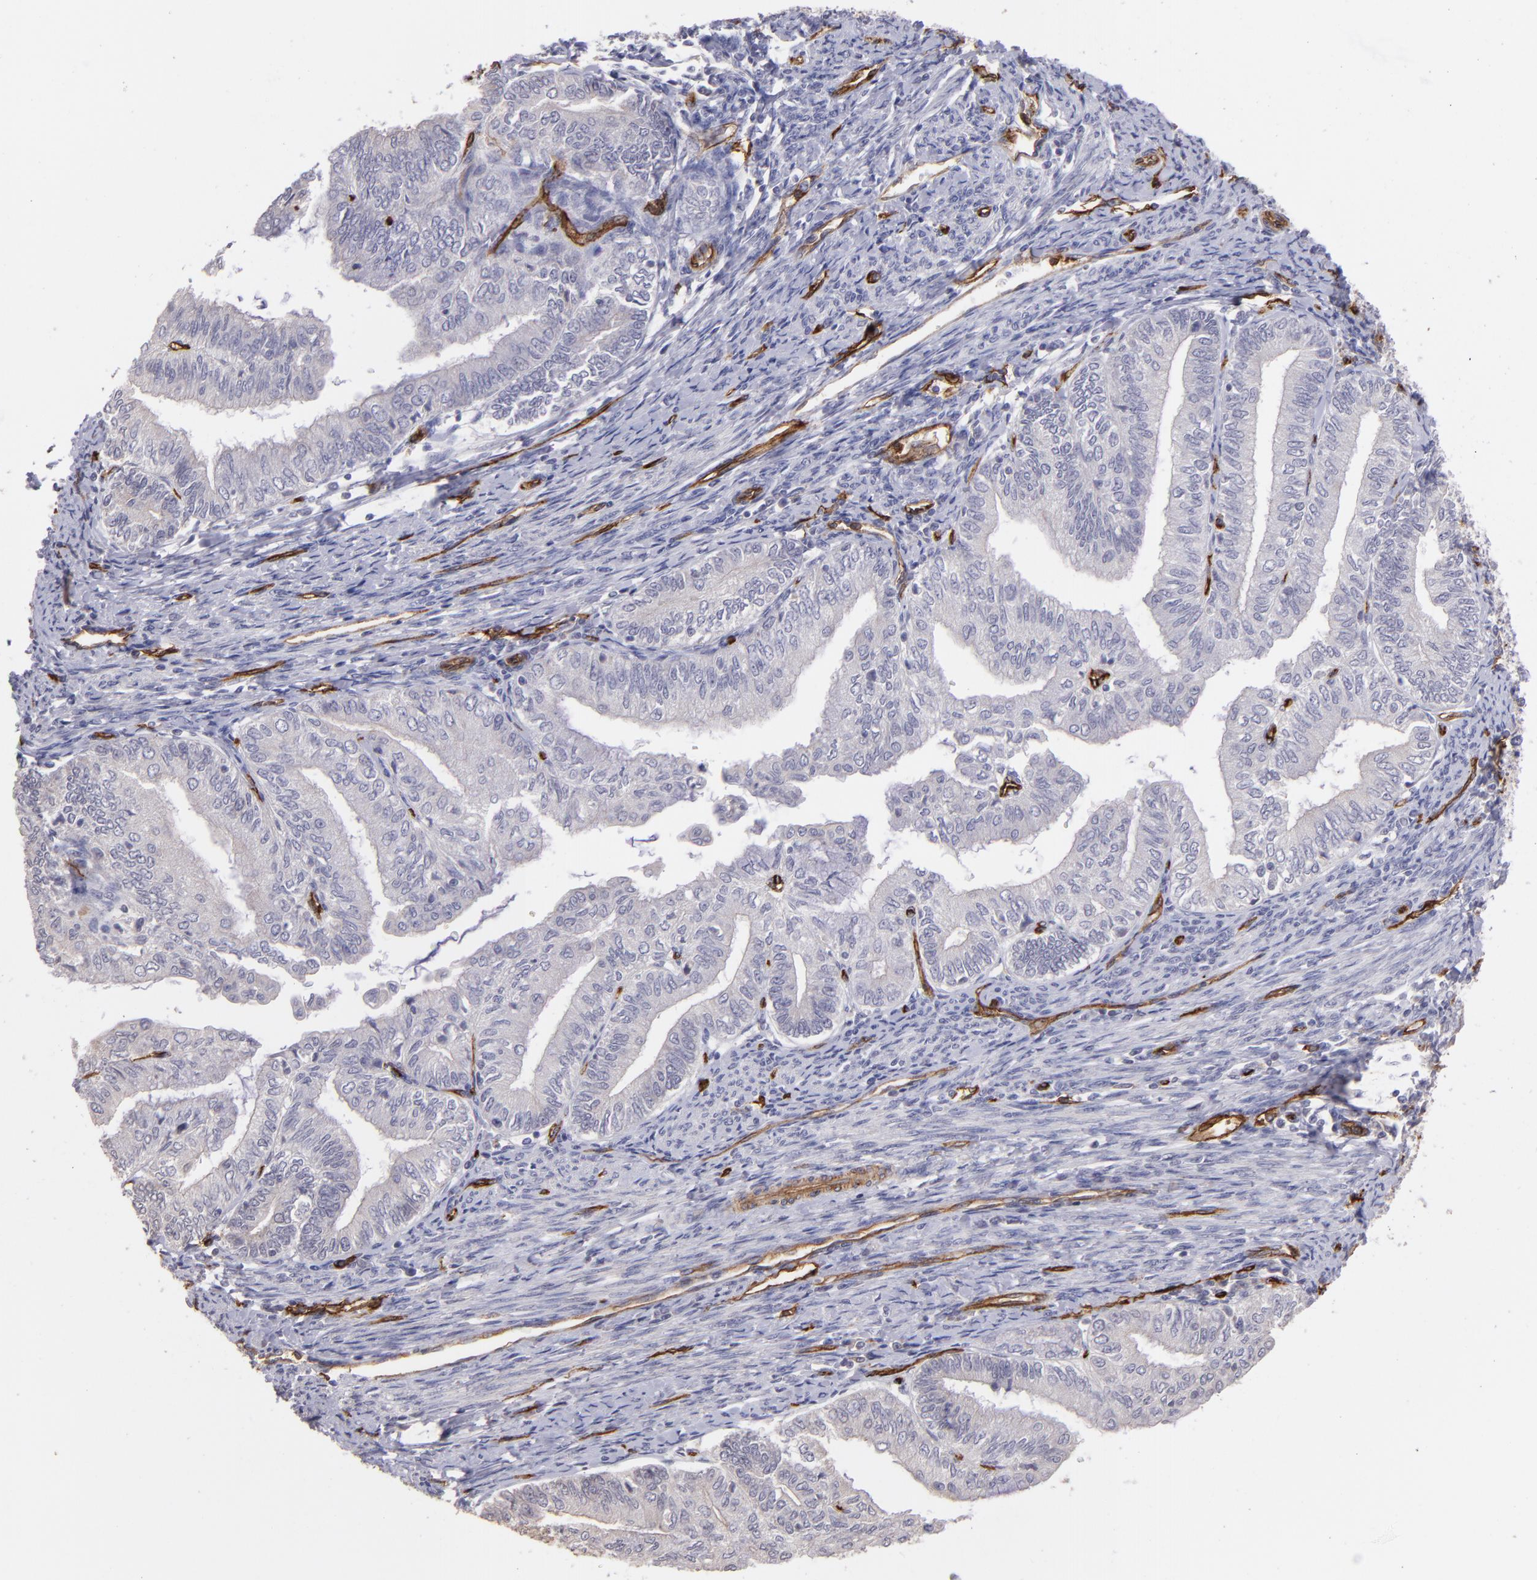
{"staining": {"intensity": "negative", "quantity": "none", "location": "none"}, "tissue": "endometrial cancer", "cell_type": "Tumor cells", "image_type": "cancer", "snomed": [{"axis": "morphology", "description": "Adenocarcinoma, NOS"}, {"axis": "topography", "description": "Endometrium"}], "caption": "This is an immunohistochemistry (IHC) image of human endometrial cancer (adenocarcinoma). There is no staining in tumor cells.", "gene": "DYSF", "patient": {"sex": "female", "age": 66}}